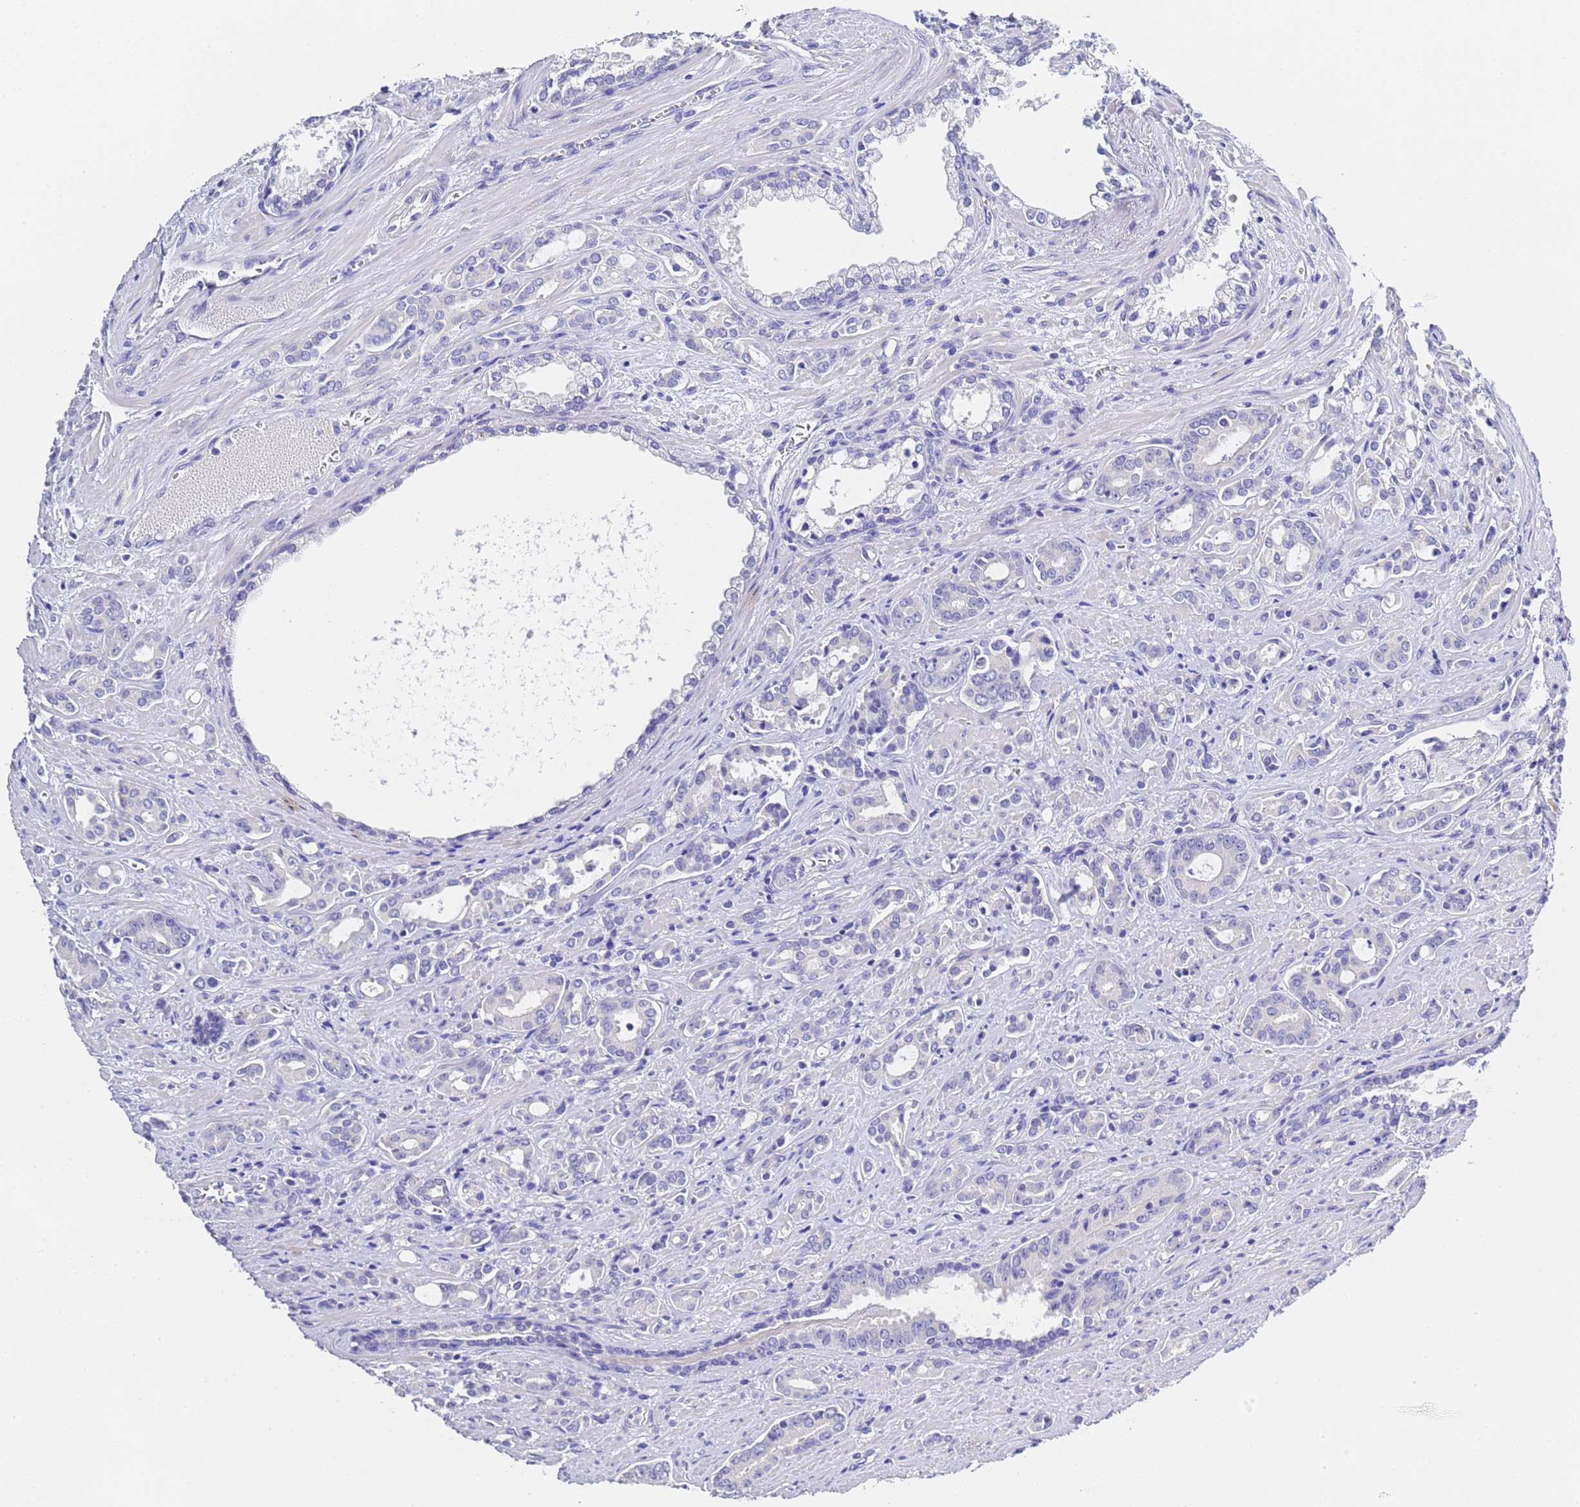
{"staining": {"intensity": "negative", "quantity": "none", "location": "none"}, "tissue": "prostate cancer", "cell_type": "Tumor cells", "image_type": "cancer", "snomed": [{"axis": "morphology", "description": "Adenocarcinoma, High grade"}, {"axis": "topography", "description": "Prostate"}], "caption": "Immunohistochemistry micrograph of neoplastic tissue: prostate adenocarcinoma (high-grade) stained with DAB (3,3'-diaminobenzidine) demonstrates no significant protein staining in tumor cells.", "gene": "GABRA1", "patient": {"sex": "male", "age": 72}}